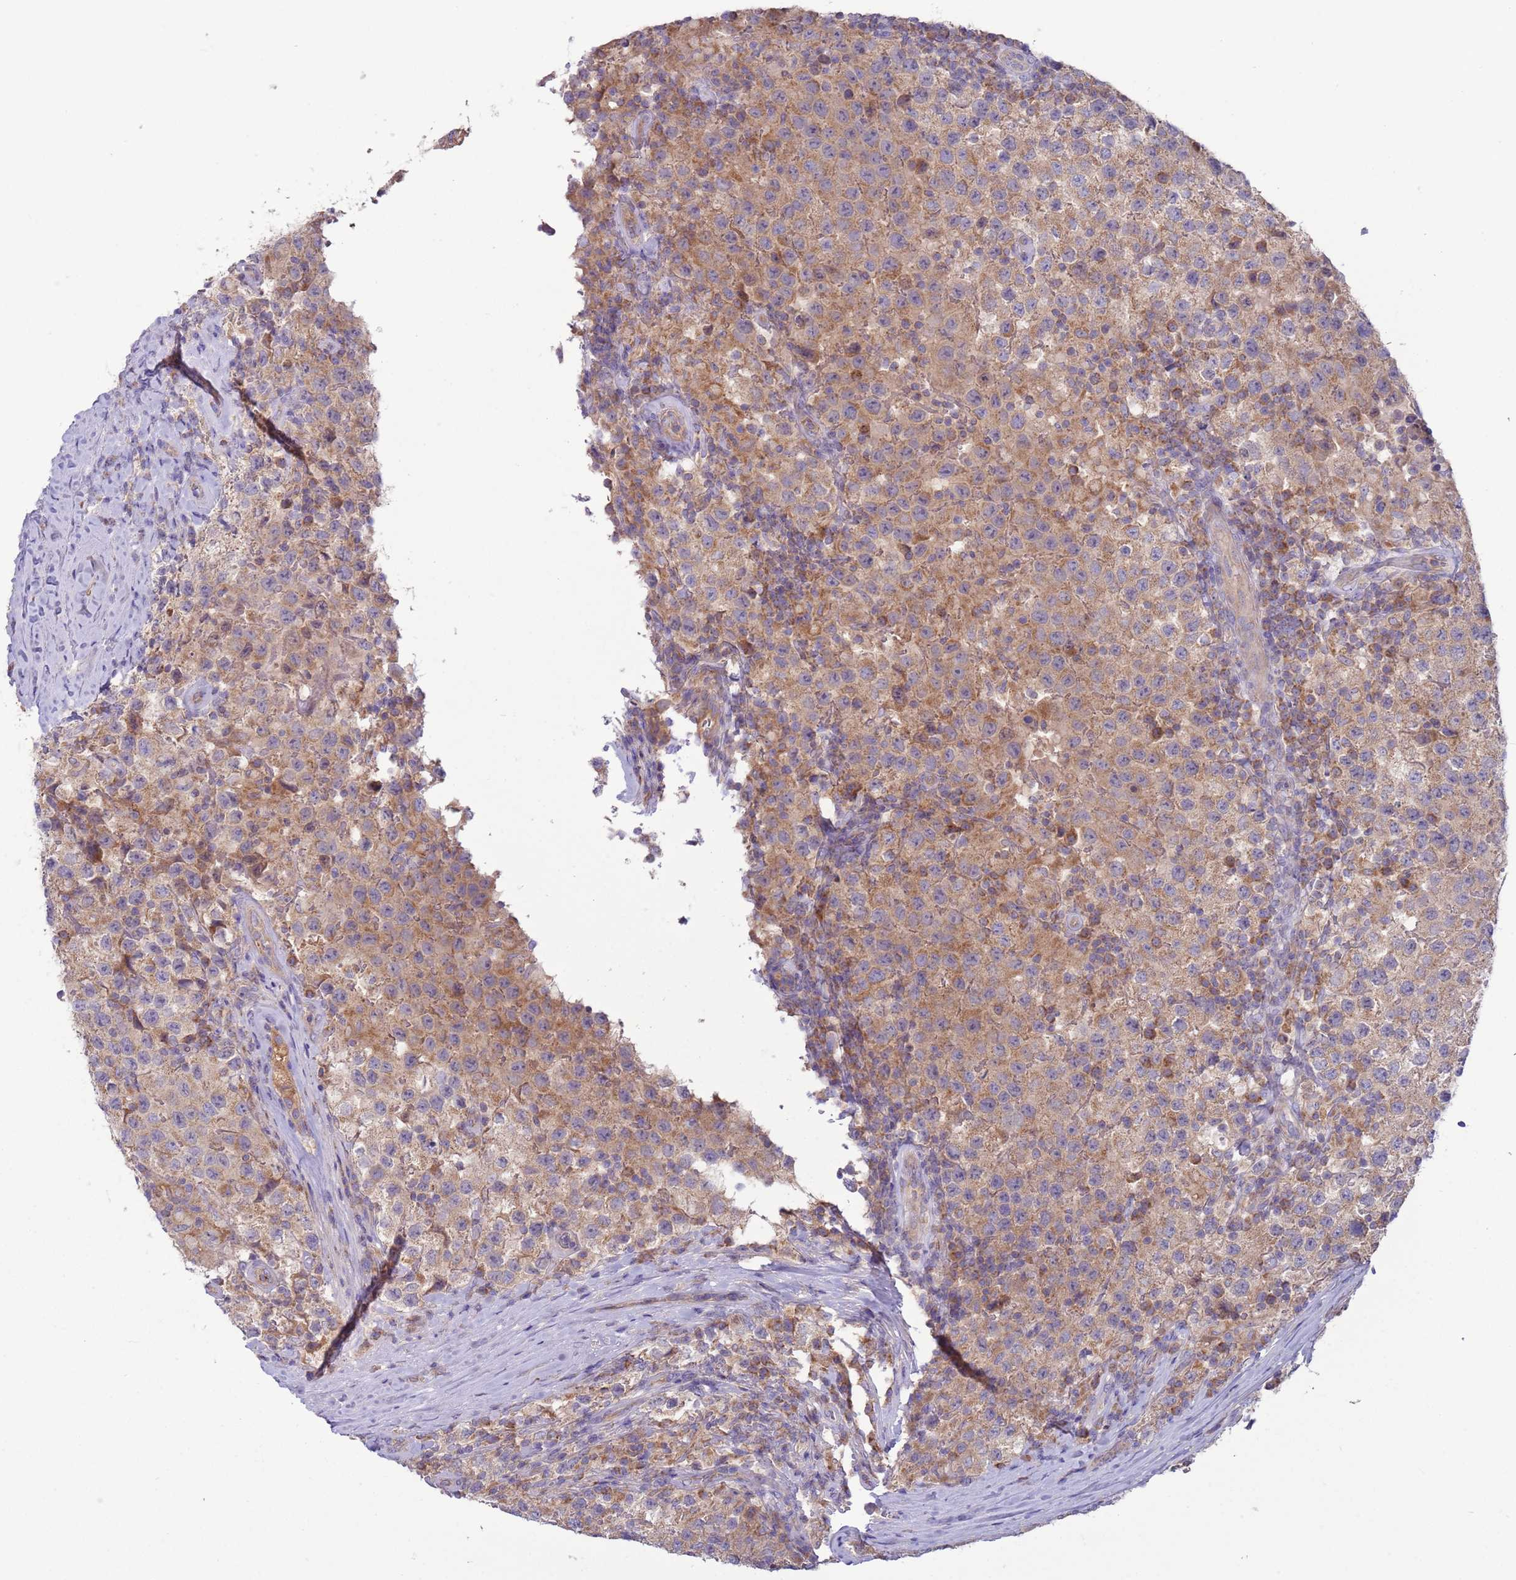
{"staining": {"intensity": "weak", "quantity": ">75%", "location": "cytoplasmic/membranous"}, "tissue": "testis cancer", "cell_type": "Tumor cells", "image_type": "cancer", "snomed": [{"axis": "morphology", "description": "Seminoma, NOS"}, {"axis": "morphology", "description": "Carcinoma, Embryonal, NOS"}, {"axis": "topography", "description": "Testis"}], "caption": "A high-resolution histopathology image shows IHC staining of testis seminoma, which displays weak cytoplasmic/membranous staining in about >75% of tumor cells. (DAB (3,3'-diaminobenzidine) = brown stain, brightfield microscopy at high magnification).", "gene": "UQCRQ", "patient": {"sex": "male", "age": 41}}